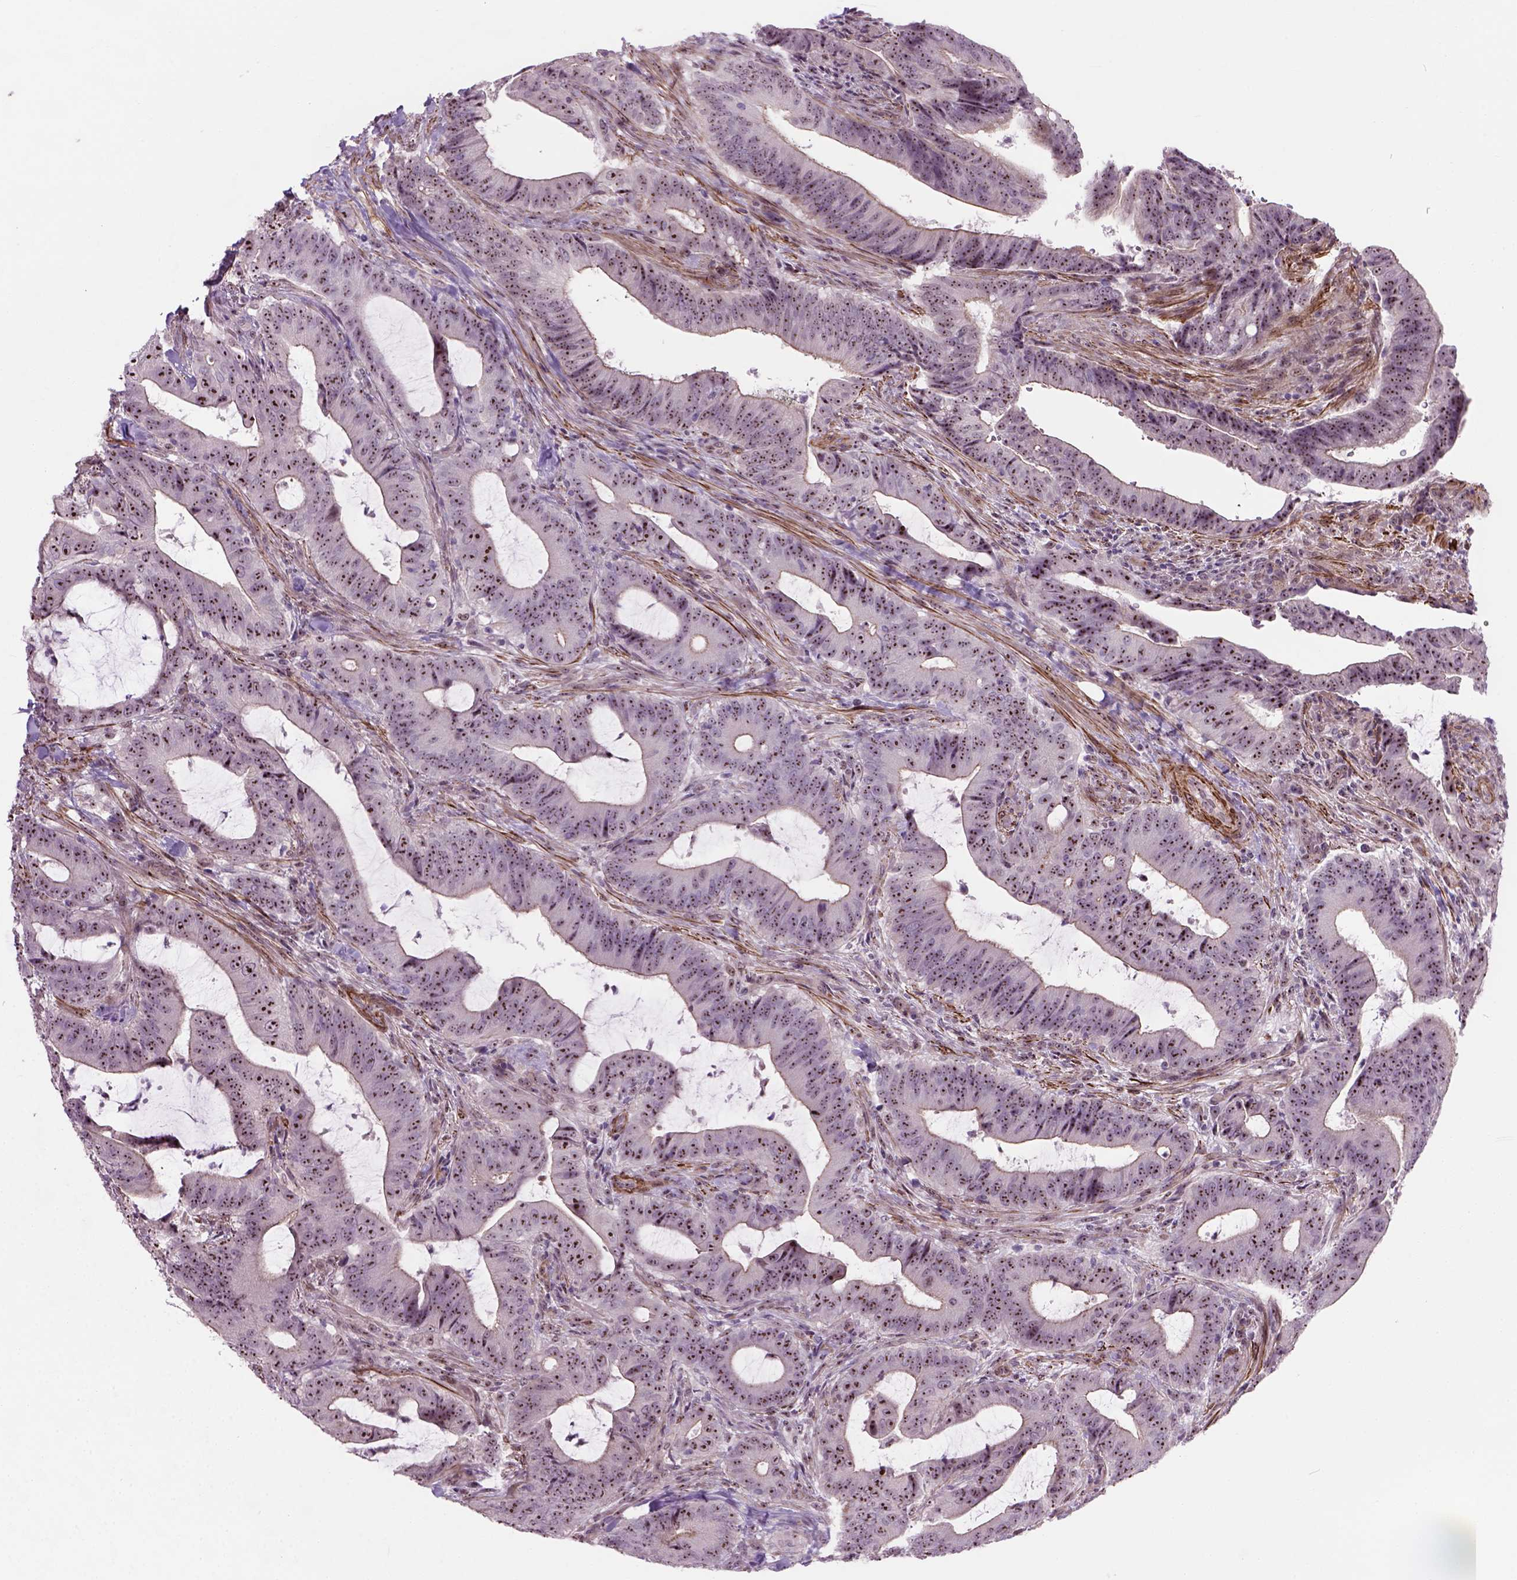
{"staining": {"intensity": "strong", "quantity": ">75%", "location": "nuclear"}, "tissue": "colorectal cancer", "cell_type": "Tumor cells", "image_type": "cancer", "snomed": [{"axis": "morphology", "description": "Adenocarcinoma, NOS"}, {"axis": "topography", "description": "Colon"}], "caption": "Immunohistochemistry micrograph of colorectal cancer (adenocarcinoma) stained for a protein (brown), which displays high levels of strong nuclear expression in about >75% of tumor cells.", "gene": "RRS1", "patient": {"sex": "female", "age": 43}}